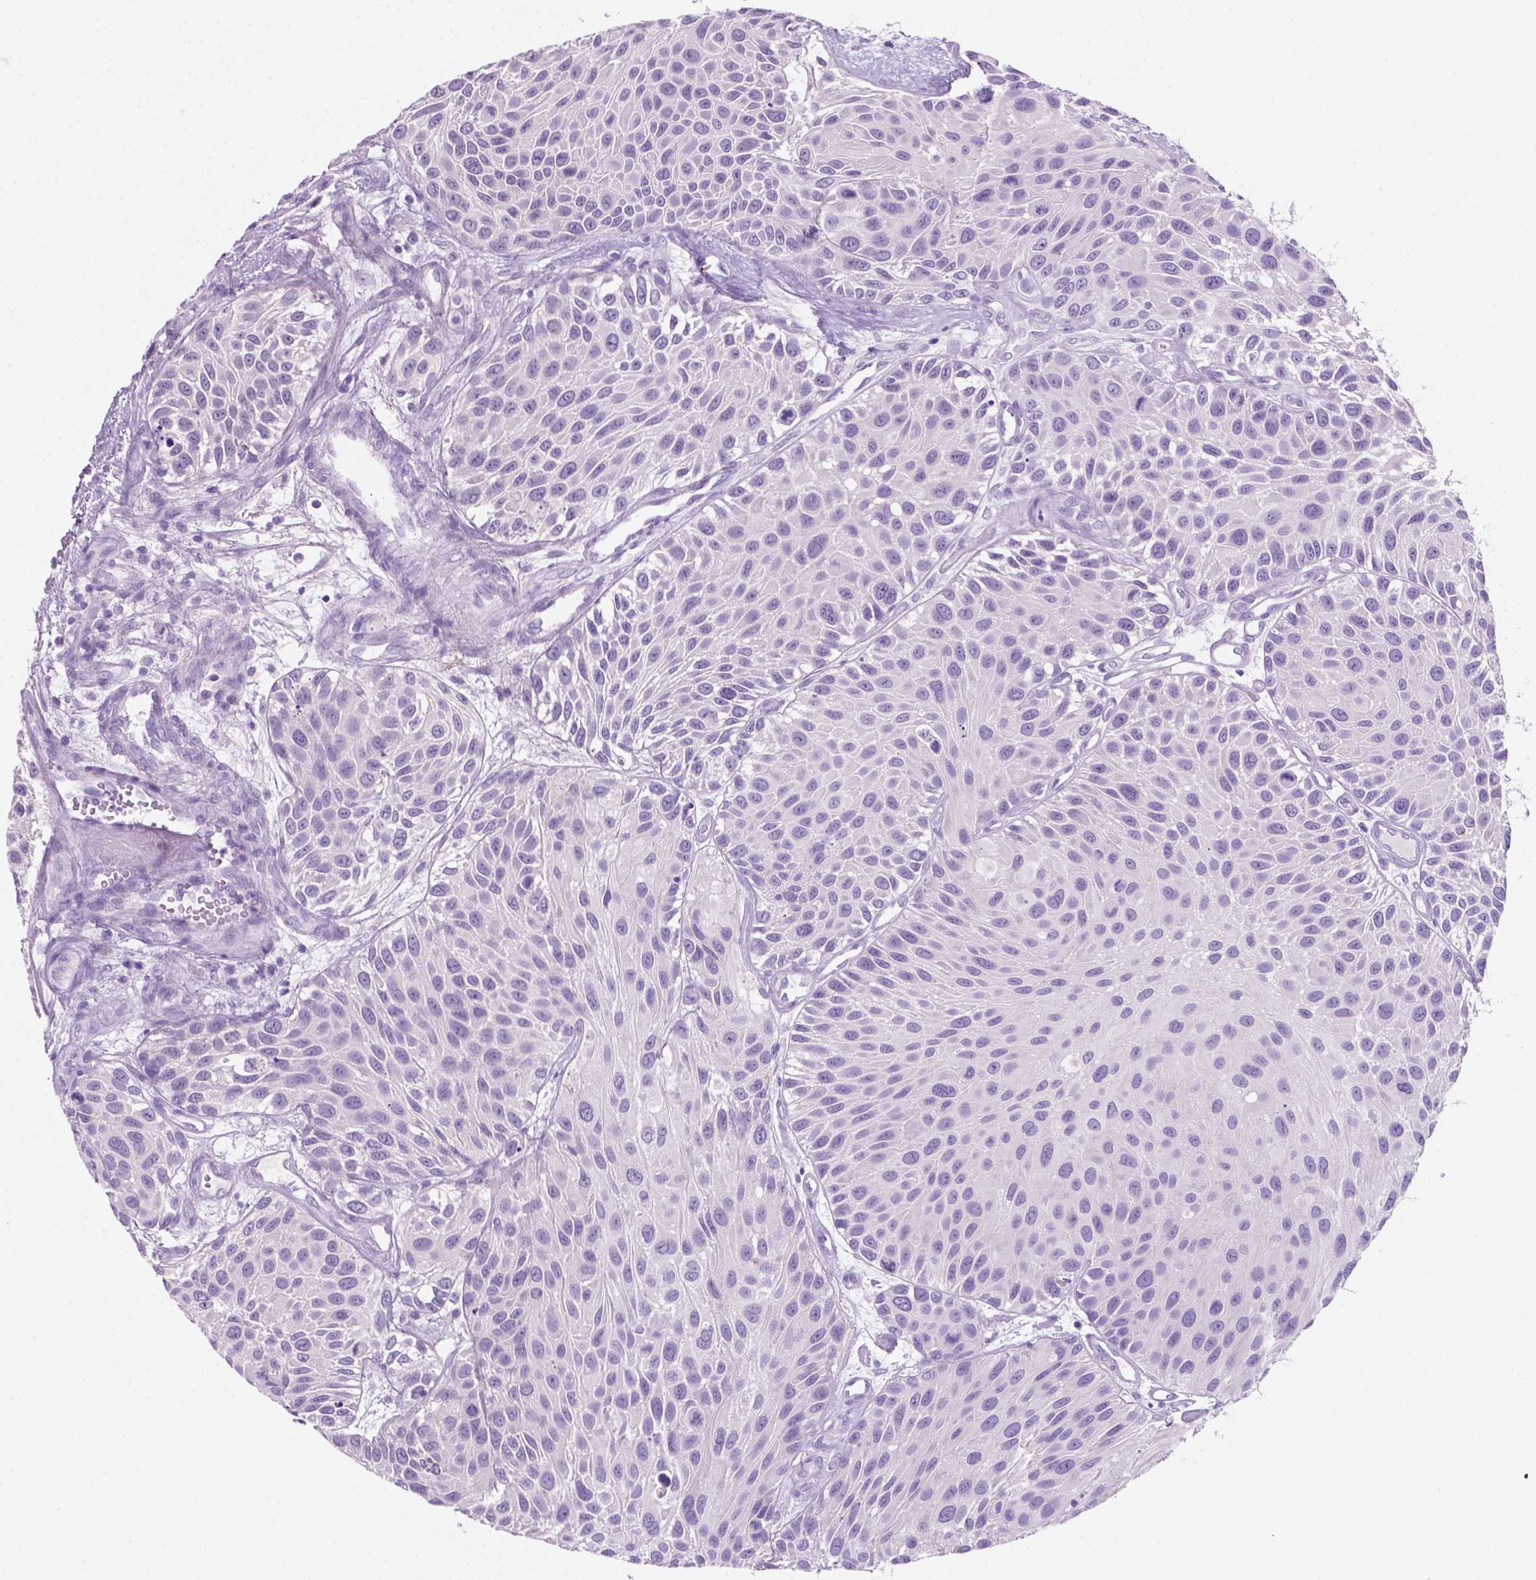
{"staining": {"intensity": "negative", "quantity": "none", "location": "none"}, "tissue": "urothelial cancer", "cell_type": "Tumor cells", "image_type": "cancer", "snomed": [{"axis": "morphology", "description": "Urothelial carcinoma, Low grade"}, {"axis": "topography", "description": "Urinary bladder"}], "caption": "The image shows no significant staining in tumor cells of urothelial carcinoma (low-grade). Brightfield microscopy of immunohistochemistry stained with DAB (3,3'-diaminobenzidine) (brown) and hematoxylin (blue), captured at high magnification.", "gene": "EBLN2", "patient": {"sex": "female", "age": 87}}